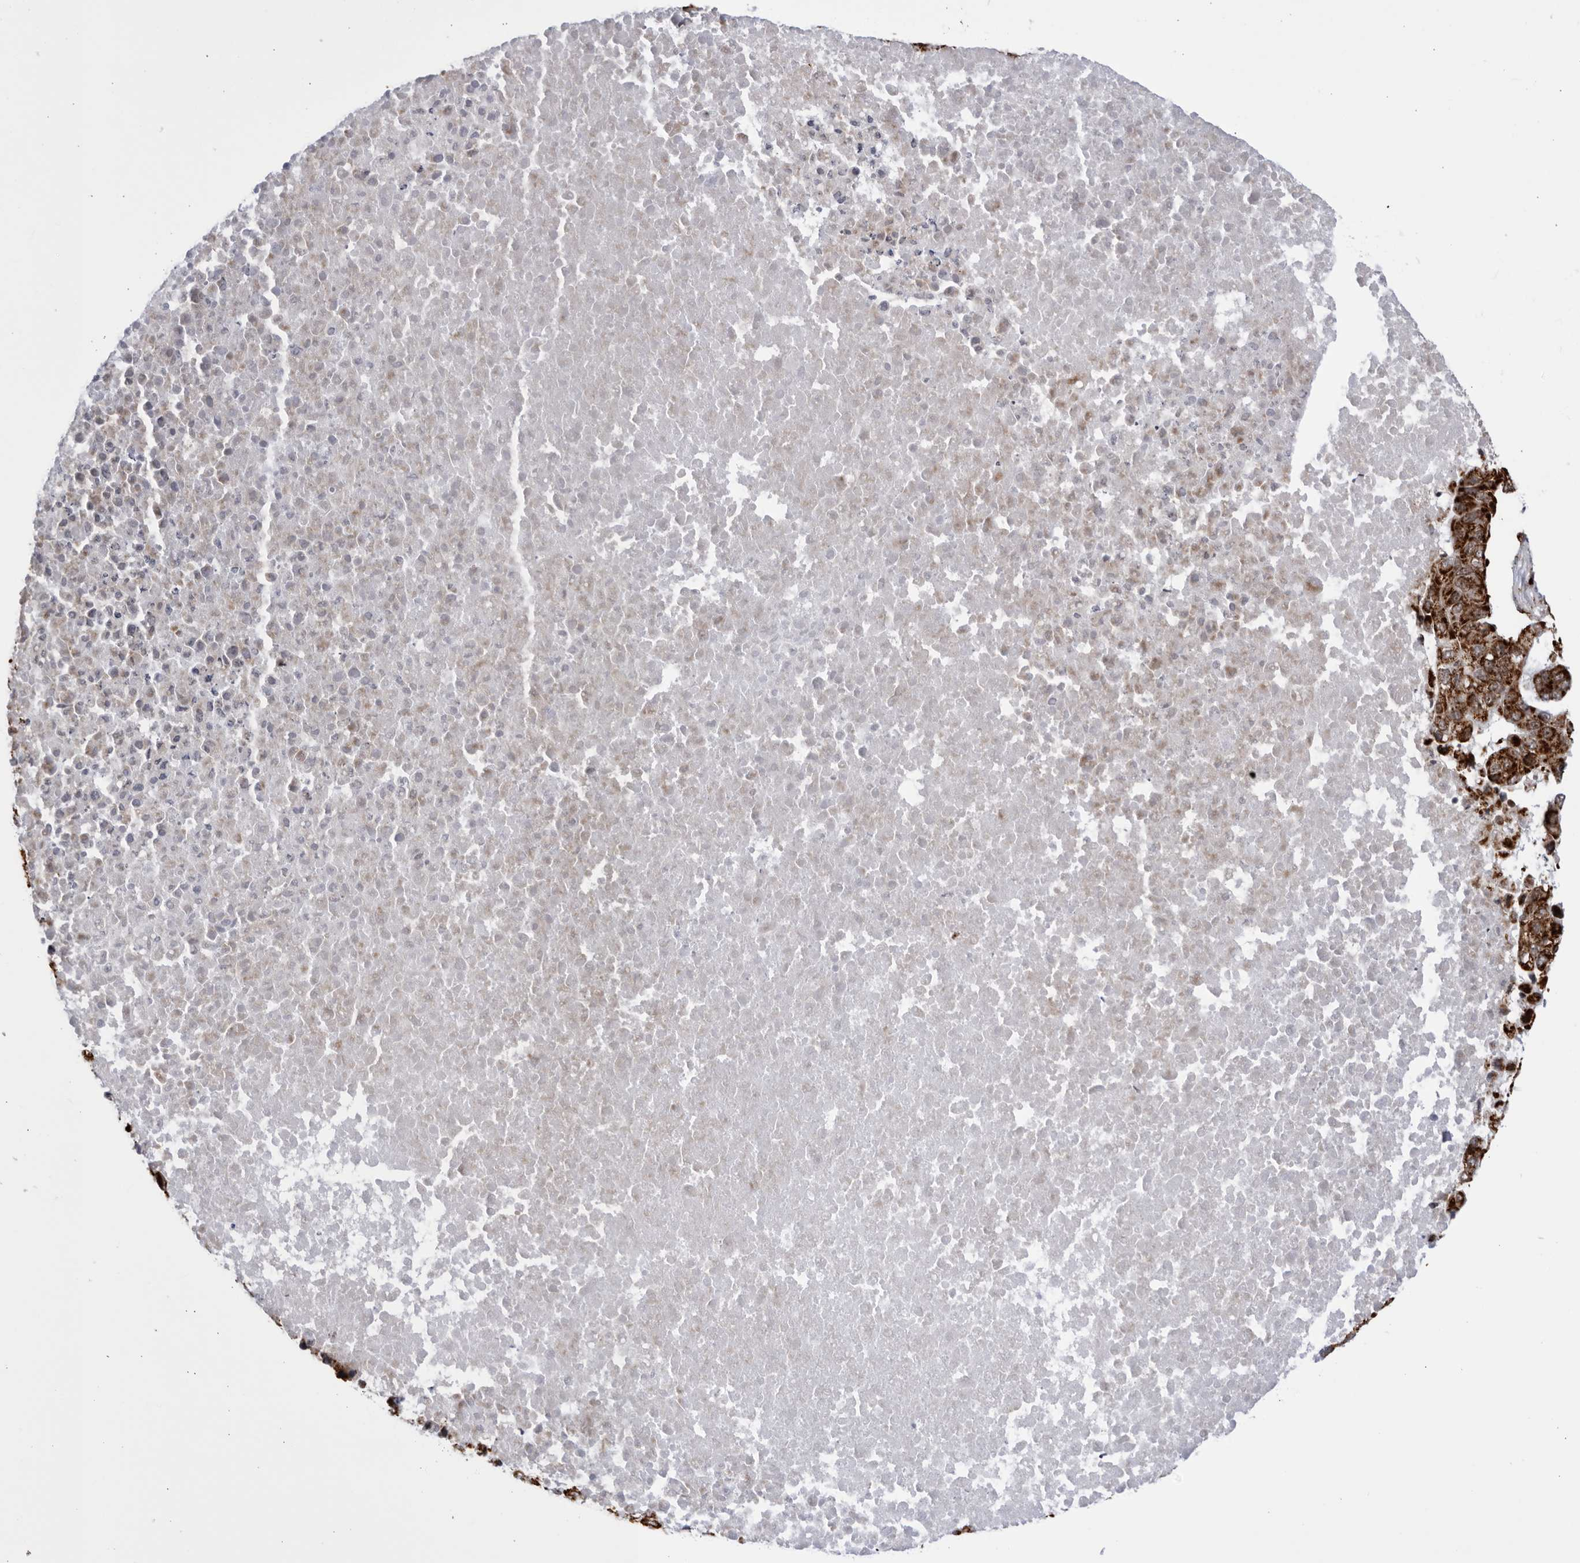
{"staining": {"intensity": "strong", "quantity": ">75%", "location": "cytoplasmic/membranous"}, "tissue": "pancreatic cancer", "cell_type": "Tumor cells", "image_type": "cancer", "snomed": [{"axis": "morphology", "description": "Adenocarcinoma, NOS"}, {"axis": "topography", "description": "Pancreas"}], "caption": "The histopathology image displays staining of pancreatic cancer (adenocarcinoma), revealing strong cytoplasmic/membranous protein positivity (brown color) within tumor cells.", "gene": "RBM34", "patient": {"sex": "female", "age": 61}}